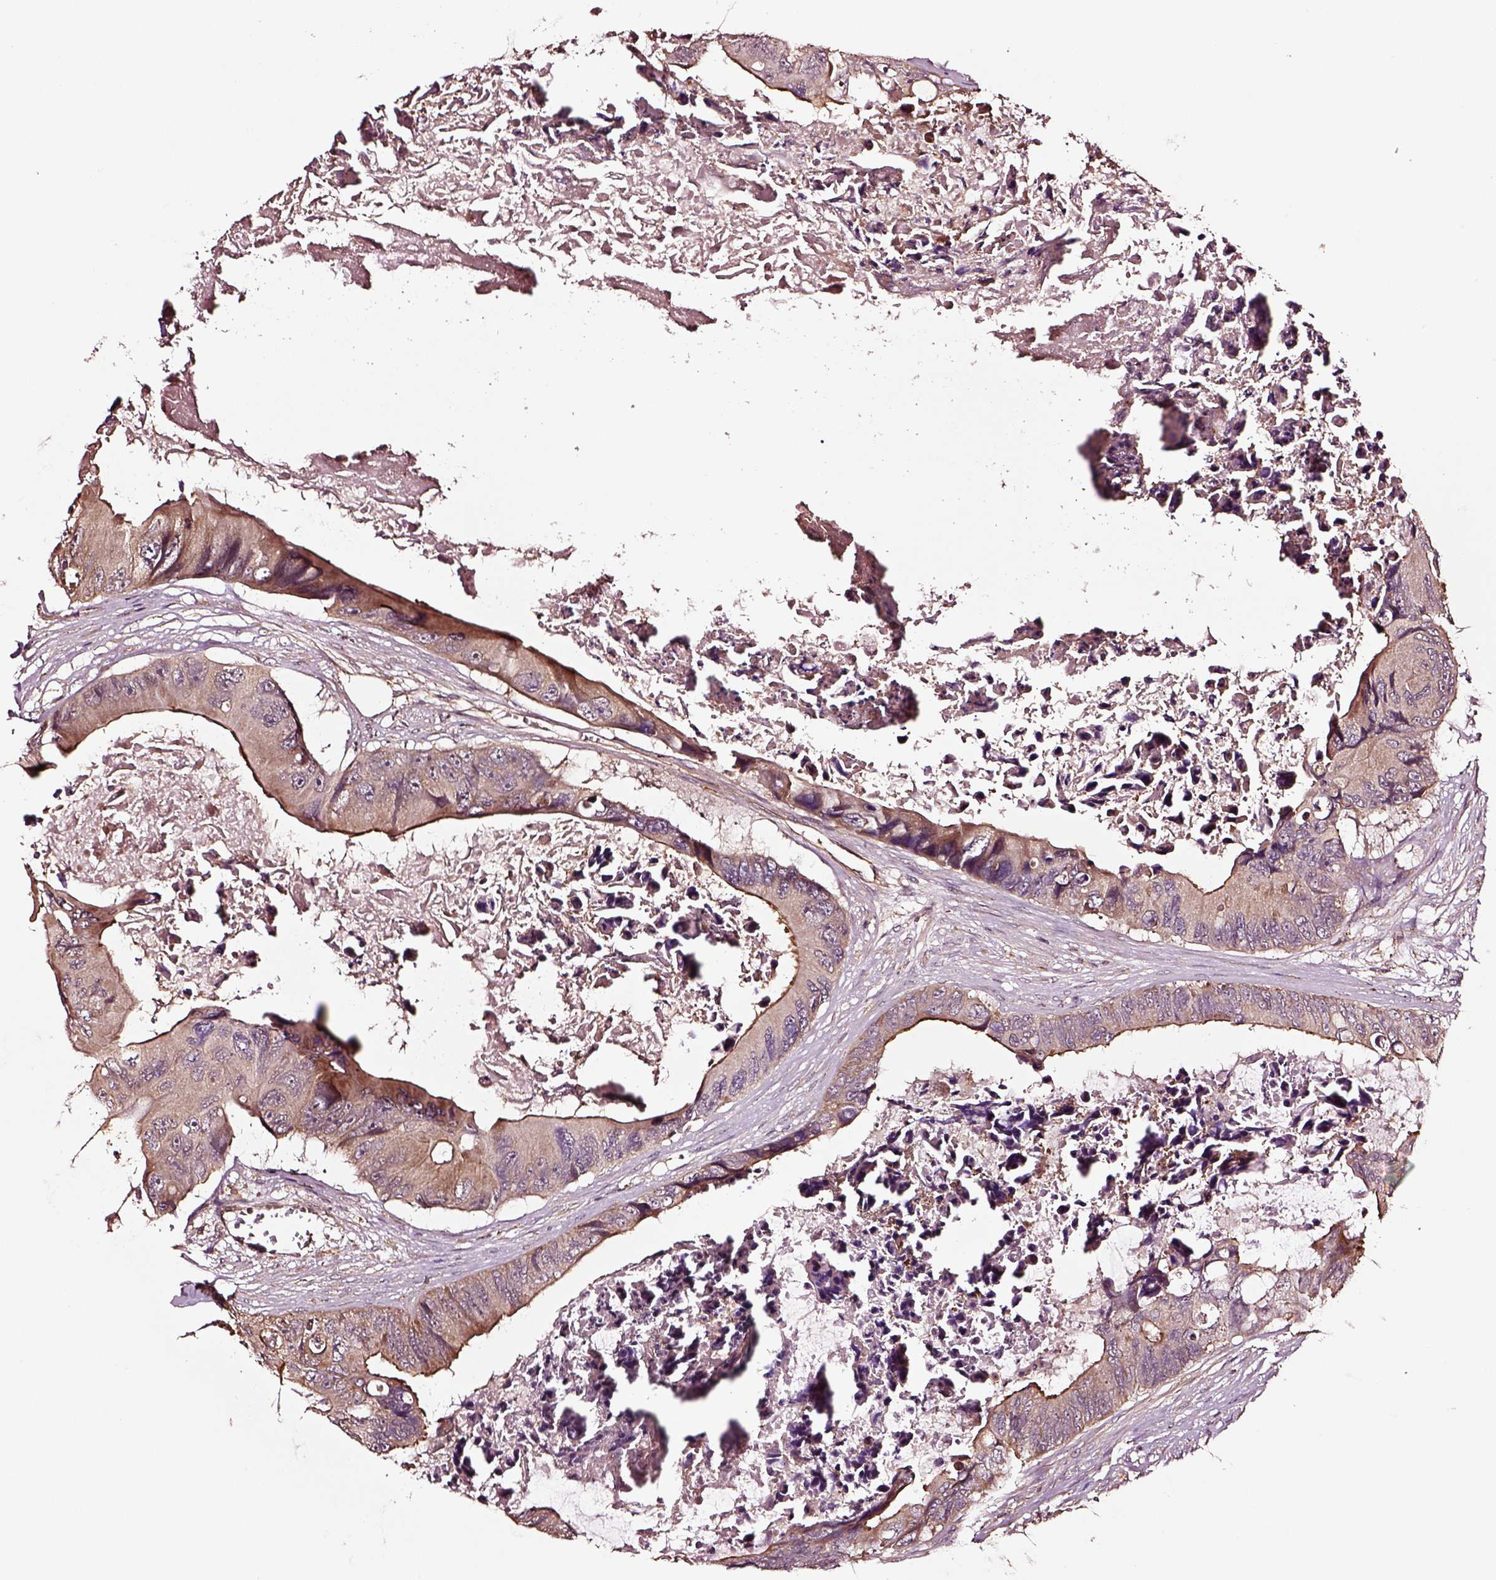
{"staining": {"intensity": "moderate", "quantity": "25%-75%", "location": "cytoplasmic/membranous"}, "tissue": "colorectal cancer", "cell_type": "Tumor cells", "image_type": "cancer", "snomed": [{"axis": "morphology", "description": "Adenocarcinoma, NOS"}, {"axis": "topography", "description": "Rectum"}], "caption": "Protein analysis of colorectal cancer tissue reveals moderate cytoplasmic/membranous expression in about 25%-75% of tumor cells. The staining was performed using DAB (3,3'-diaminobenzidine) to visualize the protein expression in brown, while the nuclei were stained in blue with hematoxylin (Magnification: 20x).", "gene": "RASSF5", "patient": {"sex": "male", "age": 63}}